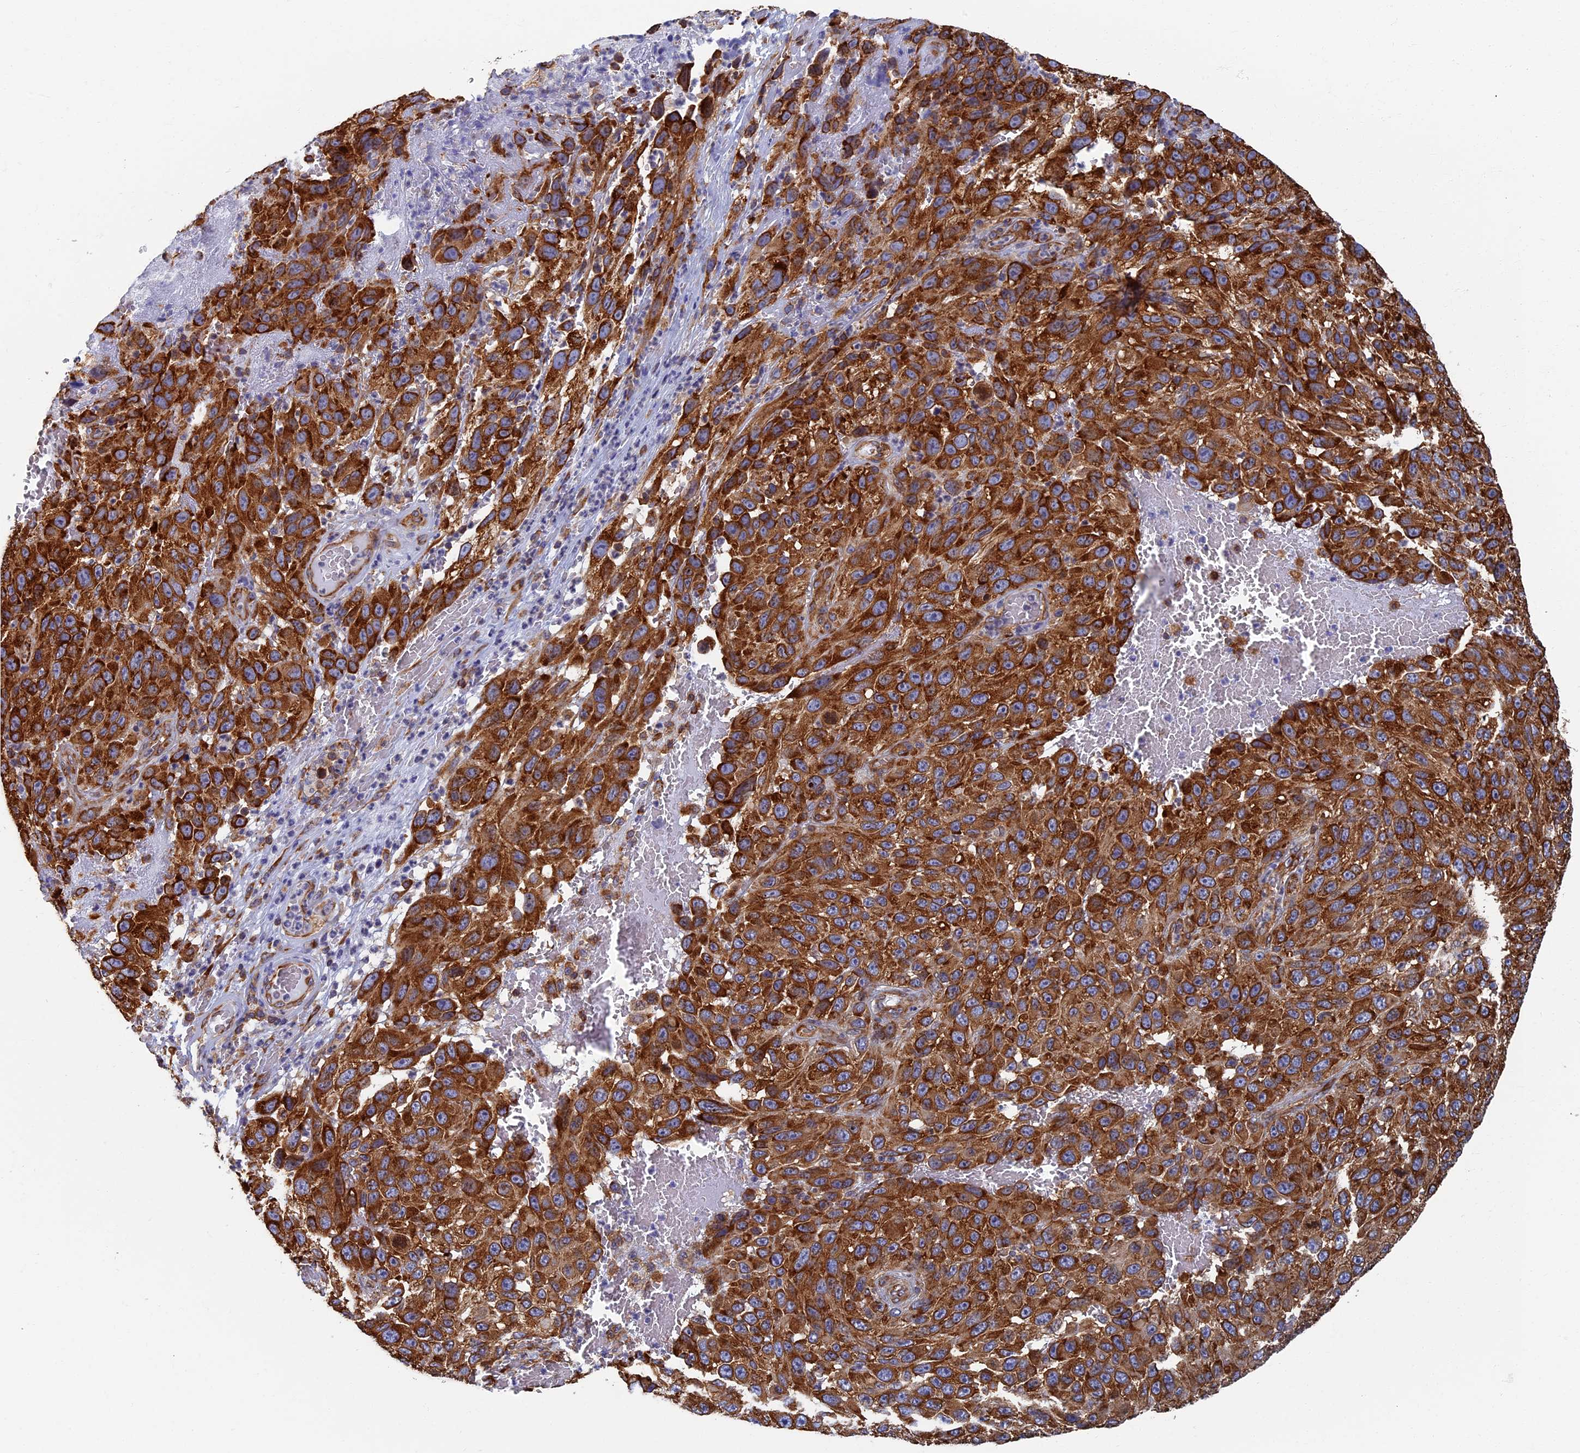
{"staining": {"intensity": "strong", "quantity": ">75%", "location": "cytoplasmic/membranous"}, "tissue": "melanoma", "cell_type": "Tumor cells", "image_type": "cancer", "snomed": [{"axis": "morphology", "description": "Malignant melanoma, NOS"}, {"axis": "topography", "description": "Skin"}], "caption": "Immunohistochemical staining of malignant melanoma shows high levels of strong cytoplasmic/membranous protein expression in about >75% of tumor cells.", "gene": "YBX1", "patient": {"sex": "female", "age": 96}}